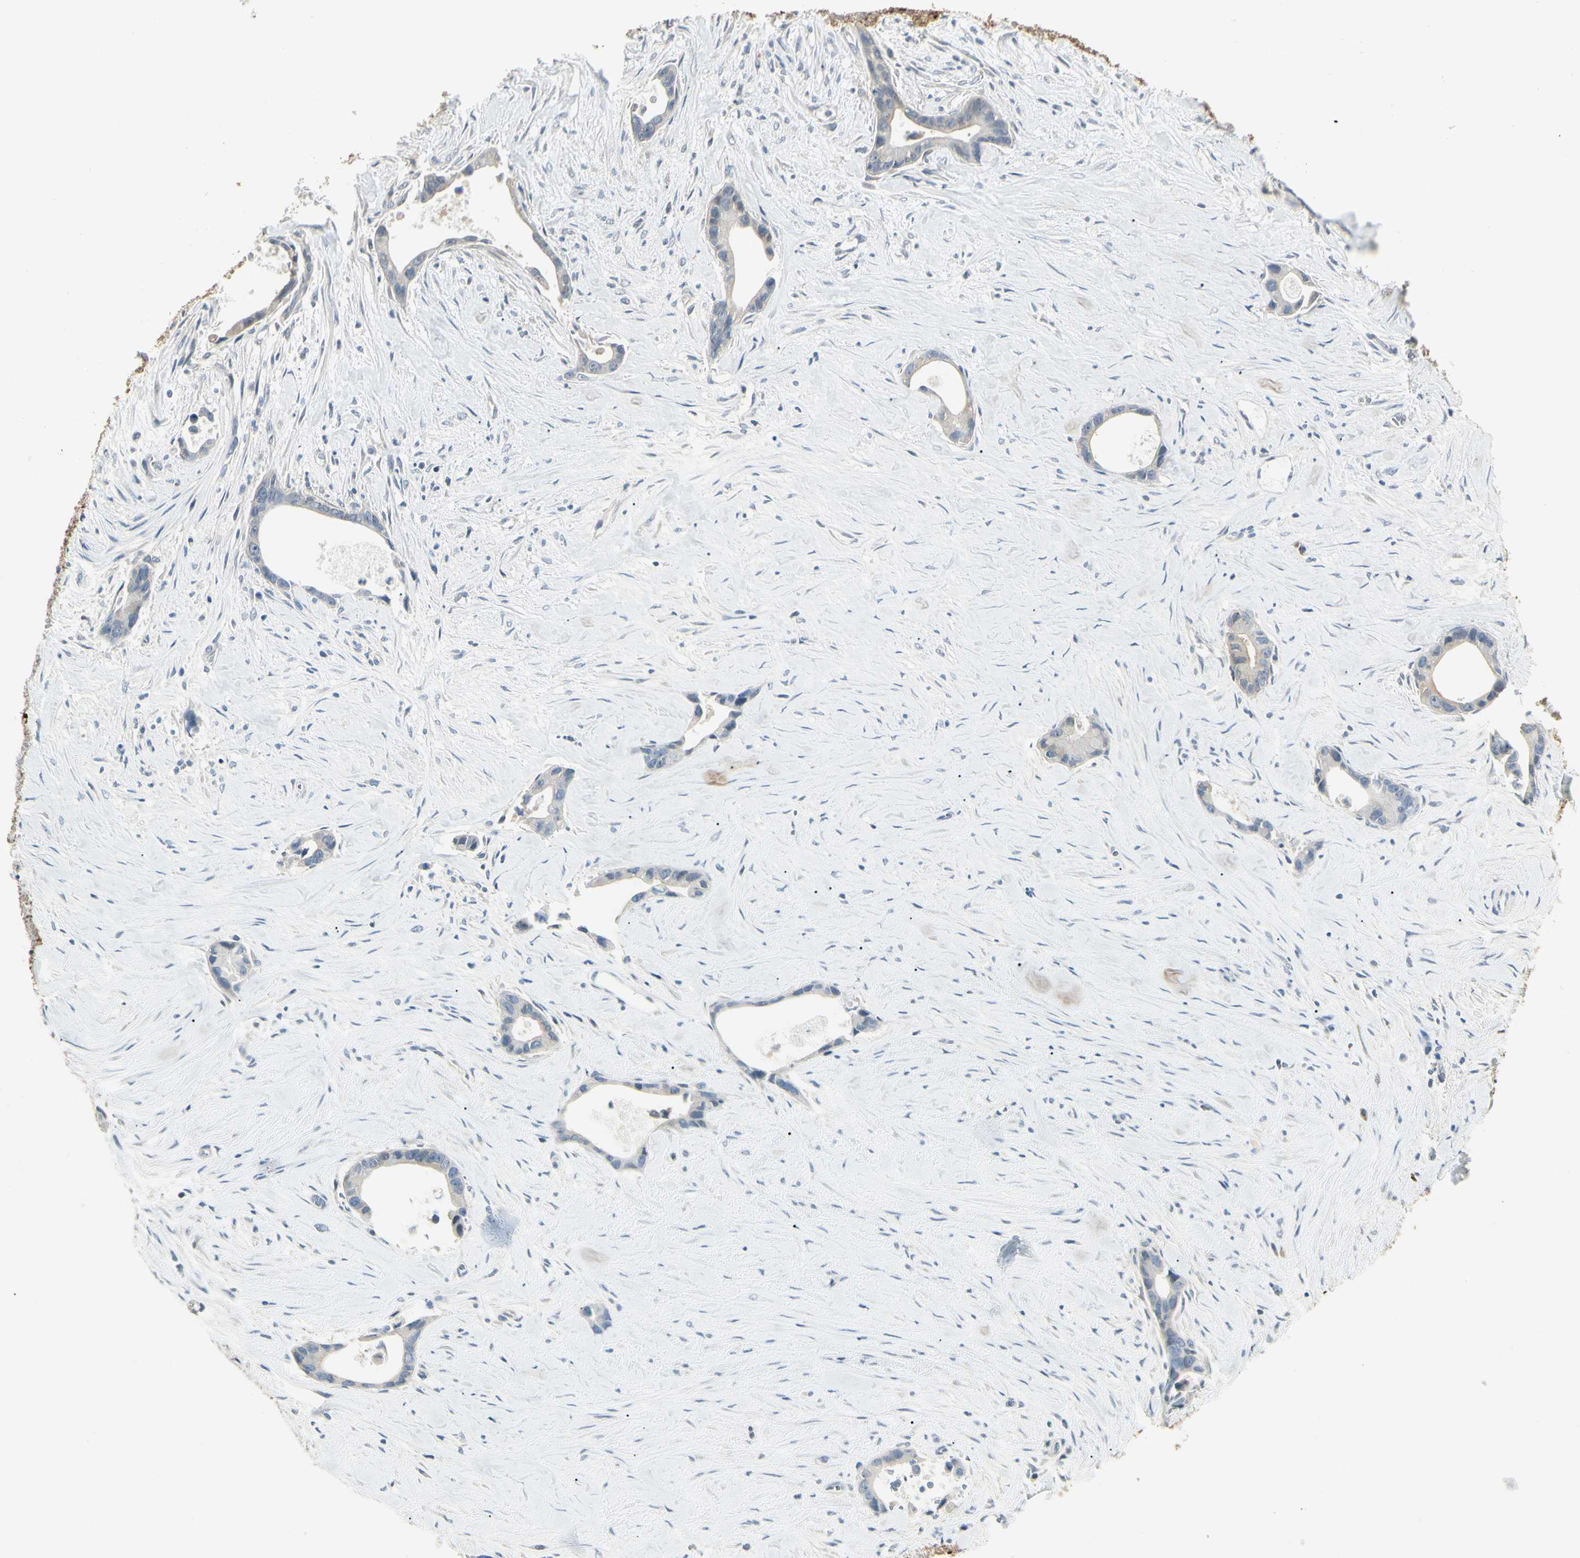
{"staining": {"intensity": "negative", "quantity": "none", "location": "none"}, "tissue": "liver cancer", "cell_type": "Tumor cells", "image_type": "cancer", "snomed": [{"axis": "morphology", "description": "Cholangiocarcinoma"}, {"axis": "topography", "description": "Liver"}], "caption": "Immunohistochemistry (IHC) of human cholangiocarcinoma (liver) exhibits no expression in tumor cells.", "gene": "GNE", "patient": {"sex": "female", "age": 55}}